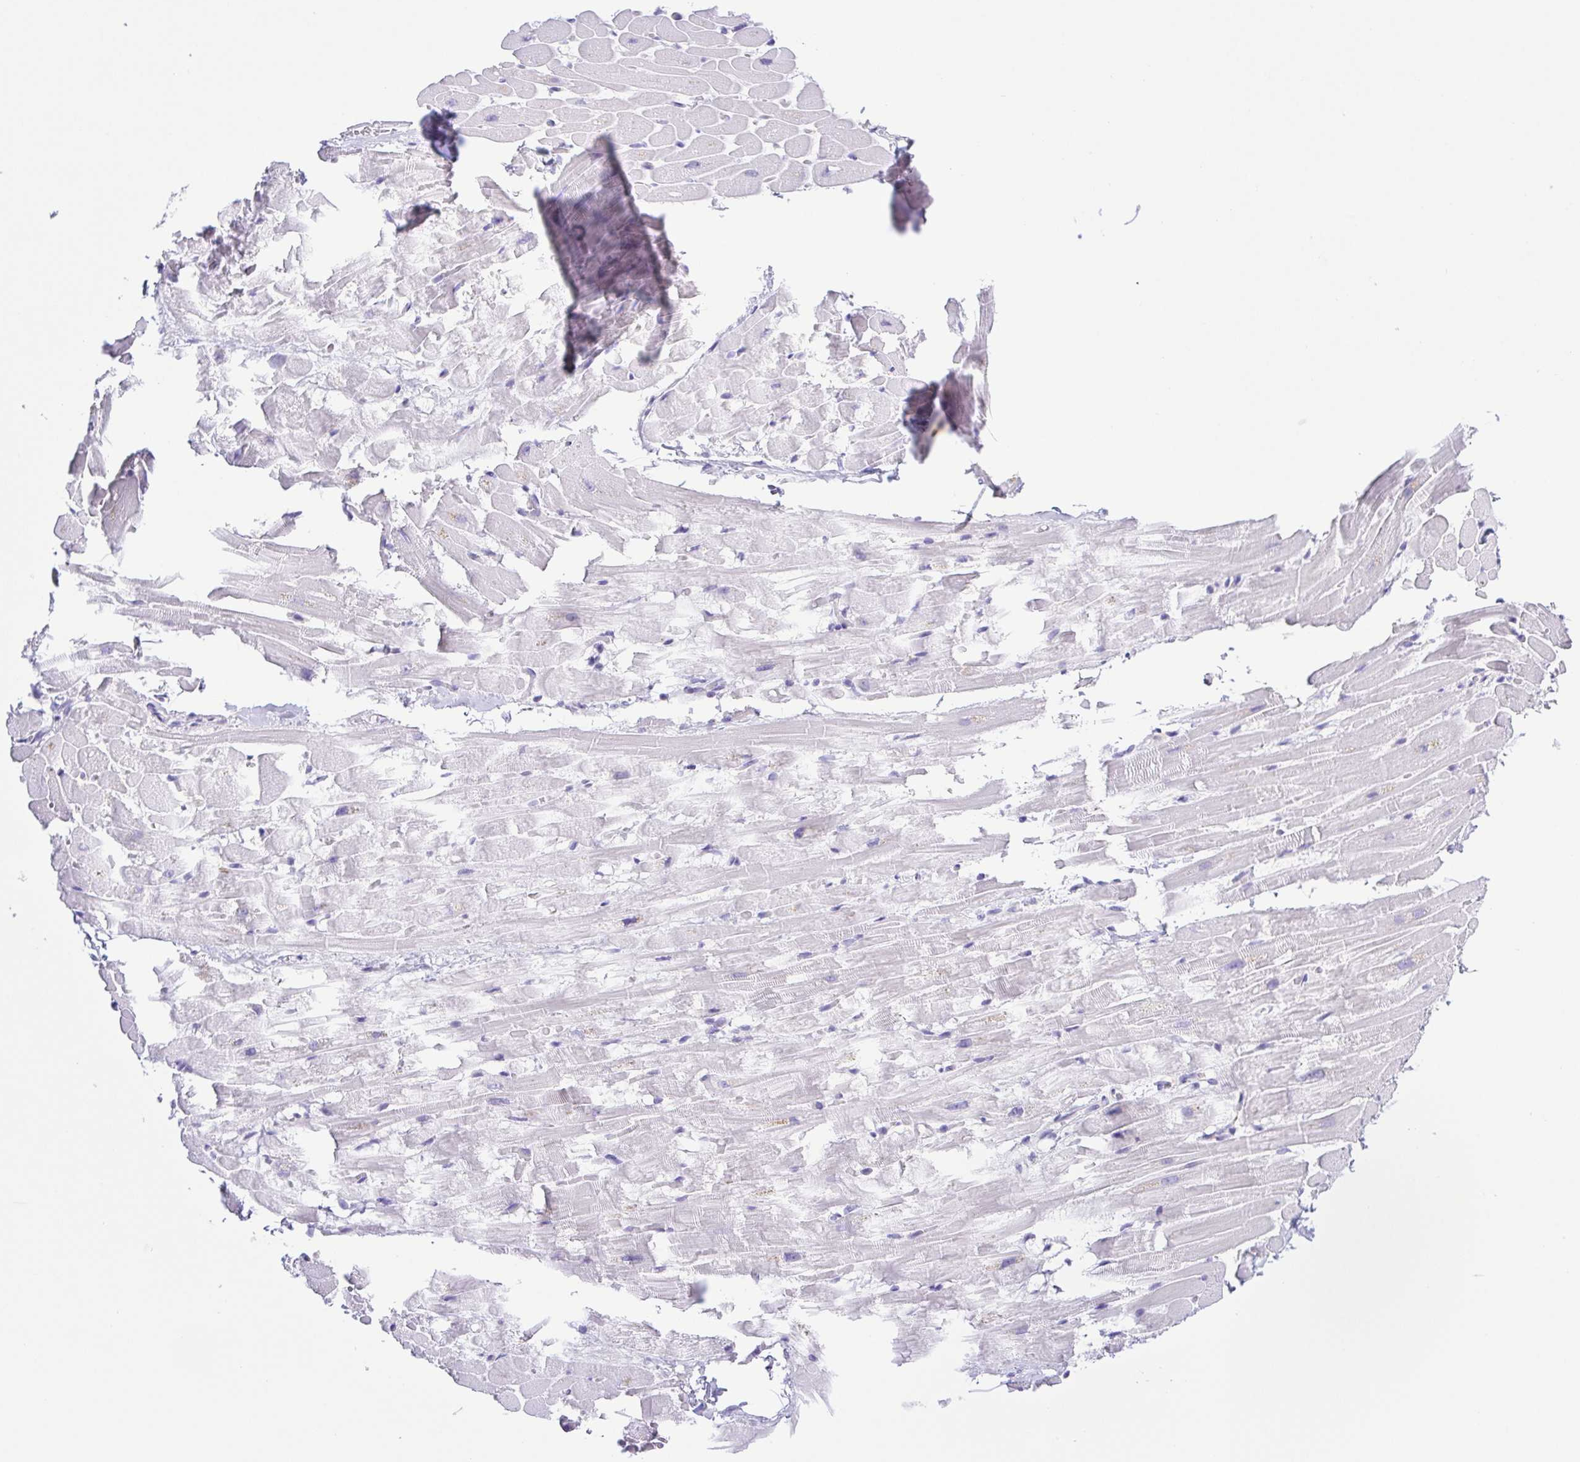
{"staining": {"intensity": "negative", "quantity": "none", "location": "none"}, "tissue": "heart muscle", "cell_type": "Cardiomyocytes", "image_type": "normal", "snomed": [{"axis": "morphology", "description": "Normal tissue, NOS"}, {"axis": "topography", "description": "Heart"}], "caption": "An IHC image of benign heart muscle is shown. There is no staining in cardiomyocytes of heart muscle. (Stains: DAB immunohistochemistry with hematoxylin counter stain, Microscopy: brightfield microscopy at high magnification).", "gene": "SYNPR", "patient": {"sex": "male", "age": 37}}